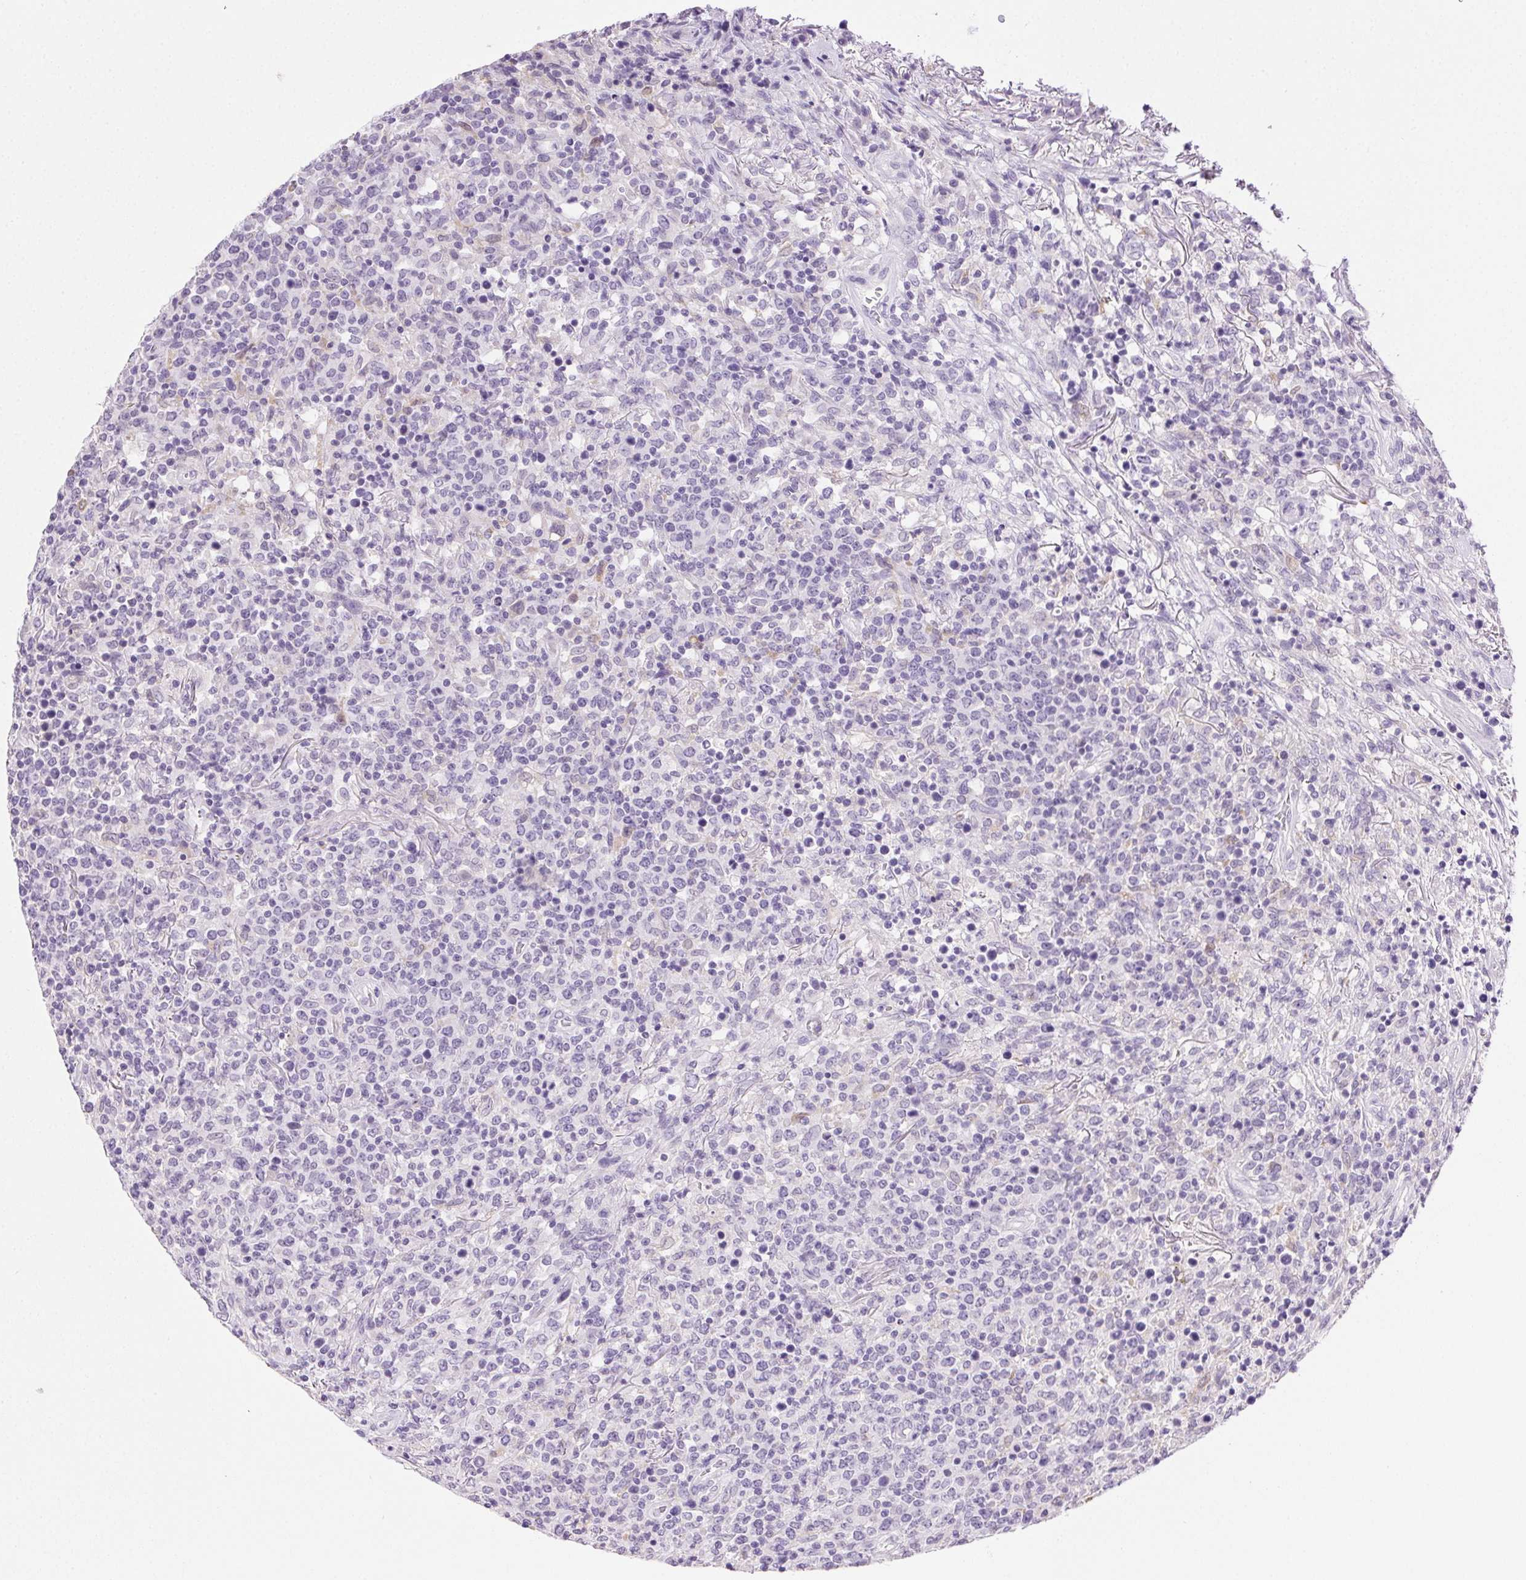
{"staining": {"intensity": "negative", "quantity": "none", "location": "none"}, "tissue": "lymphoma", "cell_type": "Tumor cells", "image_type": "cancer", "snomed": [{"axis": "morphology", "description": "Malignant lymphoma, non-Hodgkin's type, High grade"}, {"axis": "topography", "description": "Lung"}], "caption": "The IHC histopathology image has no significant positivity in tumor cells of lymphoma tissue.", "gene": "CLDN10", "patient": {"sex": "male", "age": 79}}